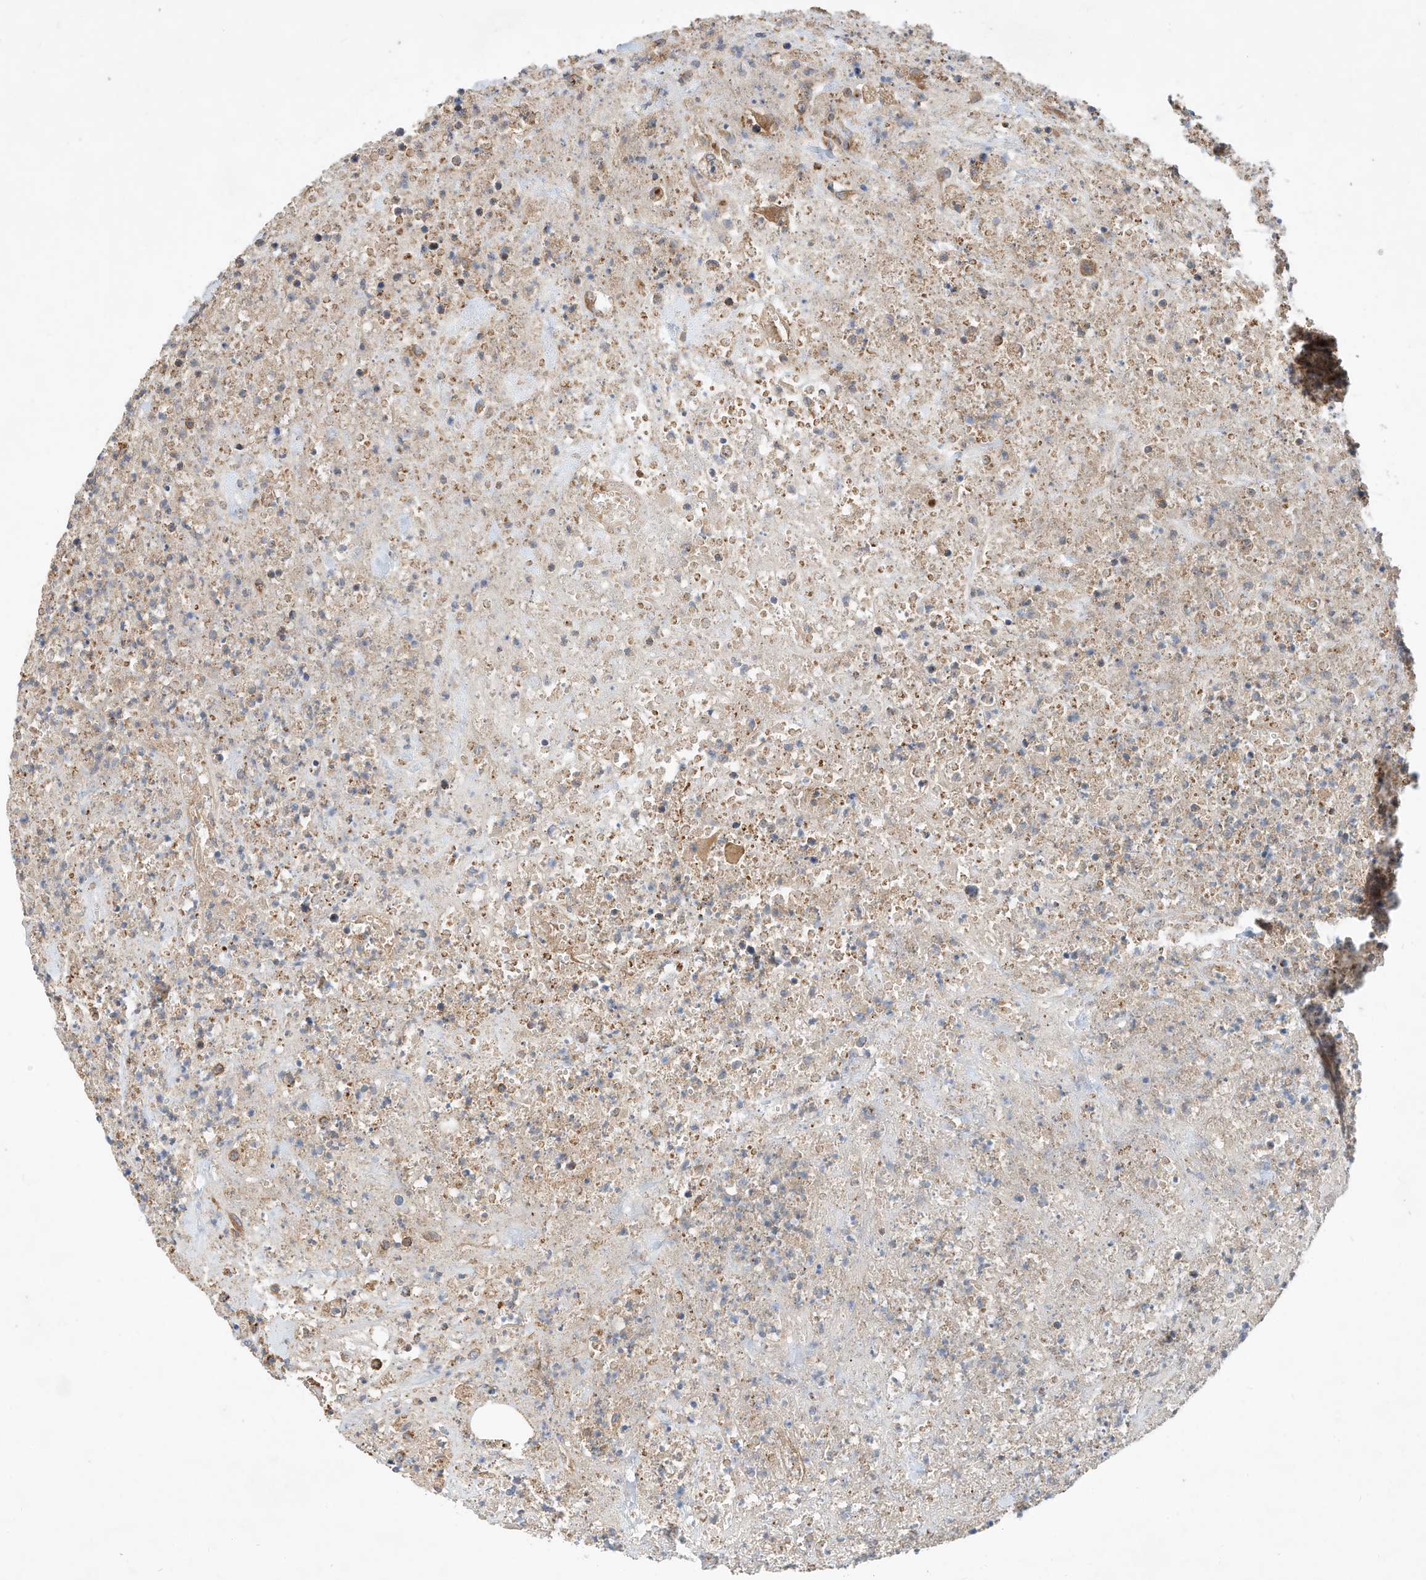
{"staining": {"intensity": "moderate", "quantity": "<25%", "location": "cytoplasmic/membranous"}, "tissue": "lymphoma", "cell_type": "Tumor cells", "image_type": "cancer", "snomed": [{"axis": "morphology", "description": "Malignant lymphoma, non-Hodgkin's type, High grade"}, {"axis": "topography", "description": "Colon"}], "caption": "Tumor cells demonstrate low levels of moderate cytoplasmic/membranous positivity in about <25% of cells in human malignant lymphoma, non-Hodgkin's type (high-grade).", "gene": "CPAMD8", "patient": {"sex": "female", "age": 53}}